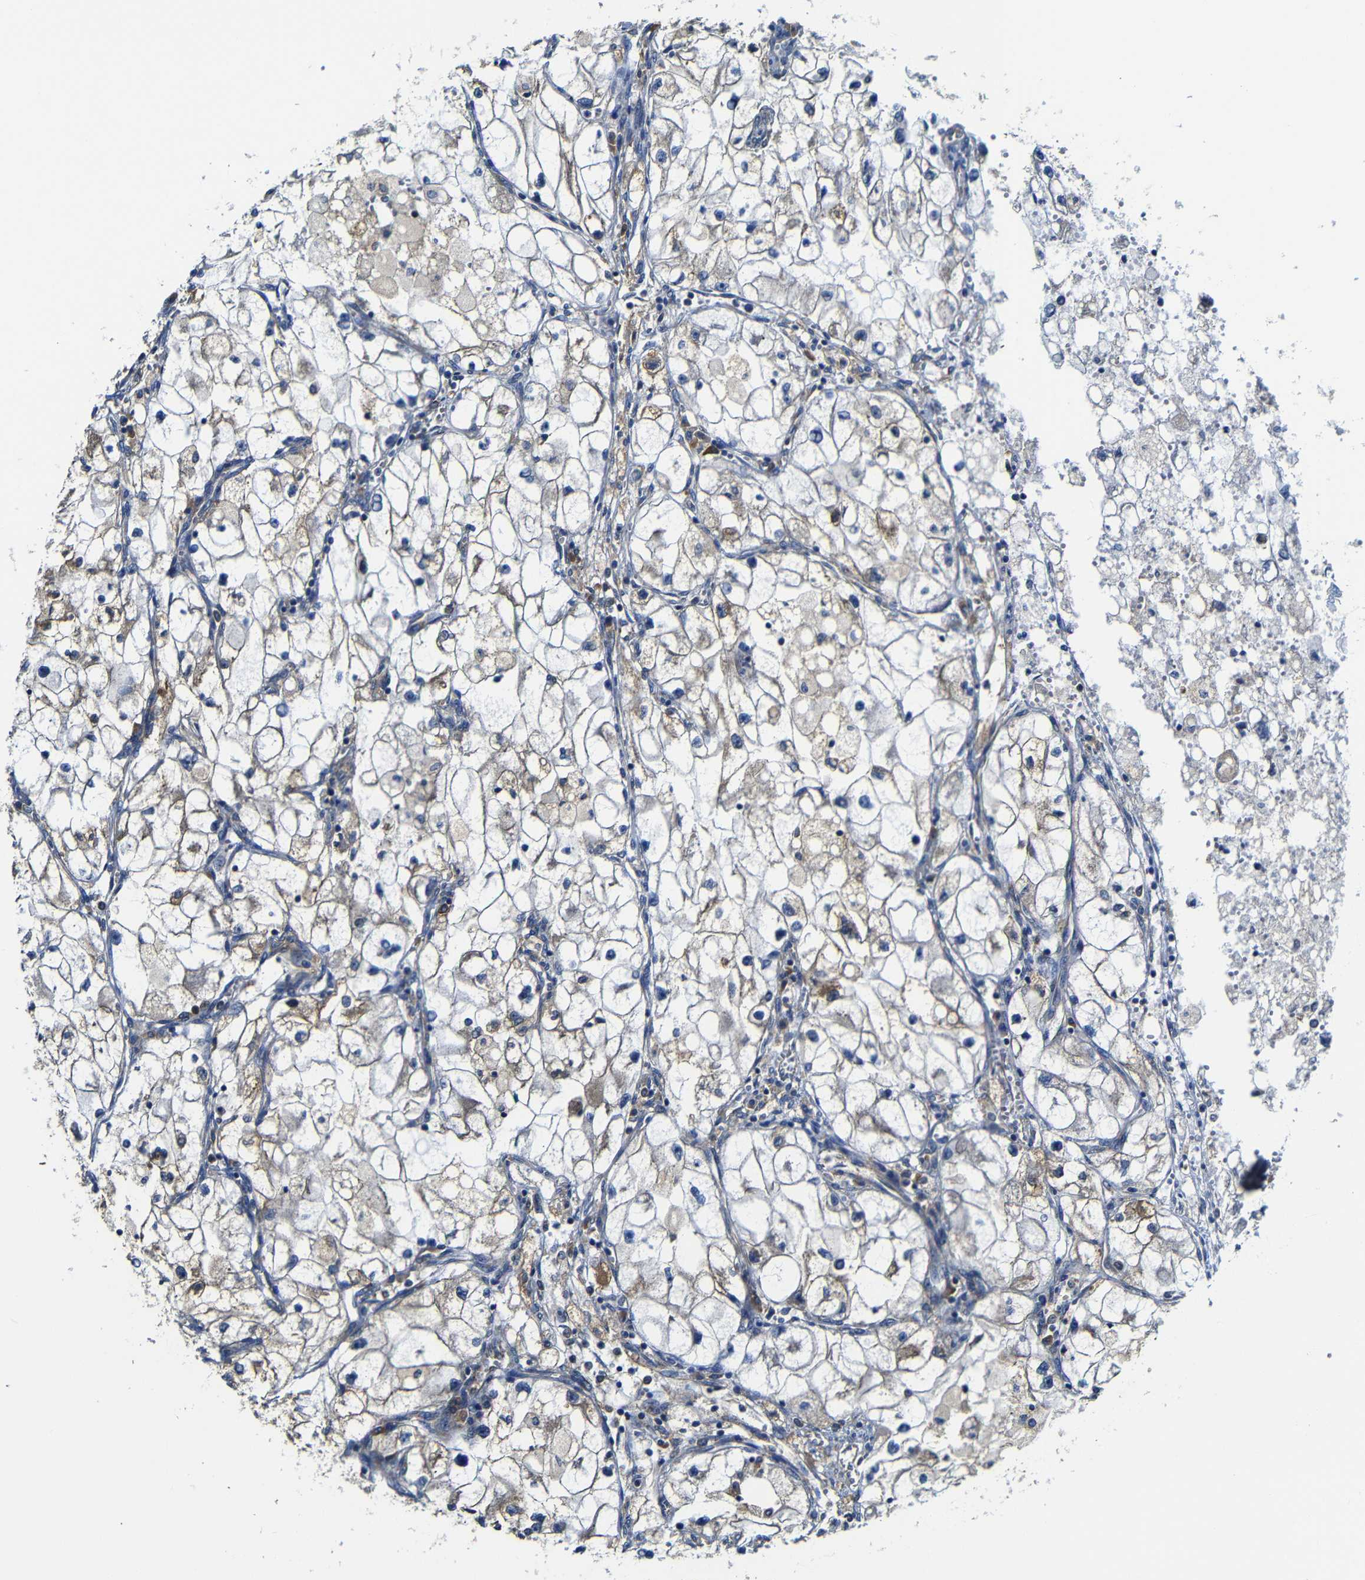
{"staining": {"intensity": "weak", "quantity": ">75%", "location": "cytoplasmic/membranous"}, "tissue": "renal cancer", "cell_type": "Tumor cells", "image_type": "cancer", "snomed": [{"axis": "morphology", "description": "Adenocarcinoma, NOS"}, {"axis": "topography", "description": "Kidney"}], "caption": "IHC of human renal cancer (adenocarcinoma) displays low levels of weak cytoplasmic/membranous positivity in approximately >75% of tumor cells.", "gene": "CLCC1", "patient": {"sex": "female", "age": 70}}